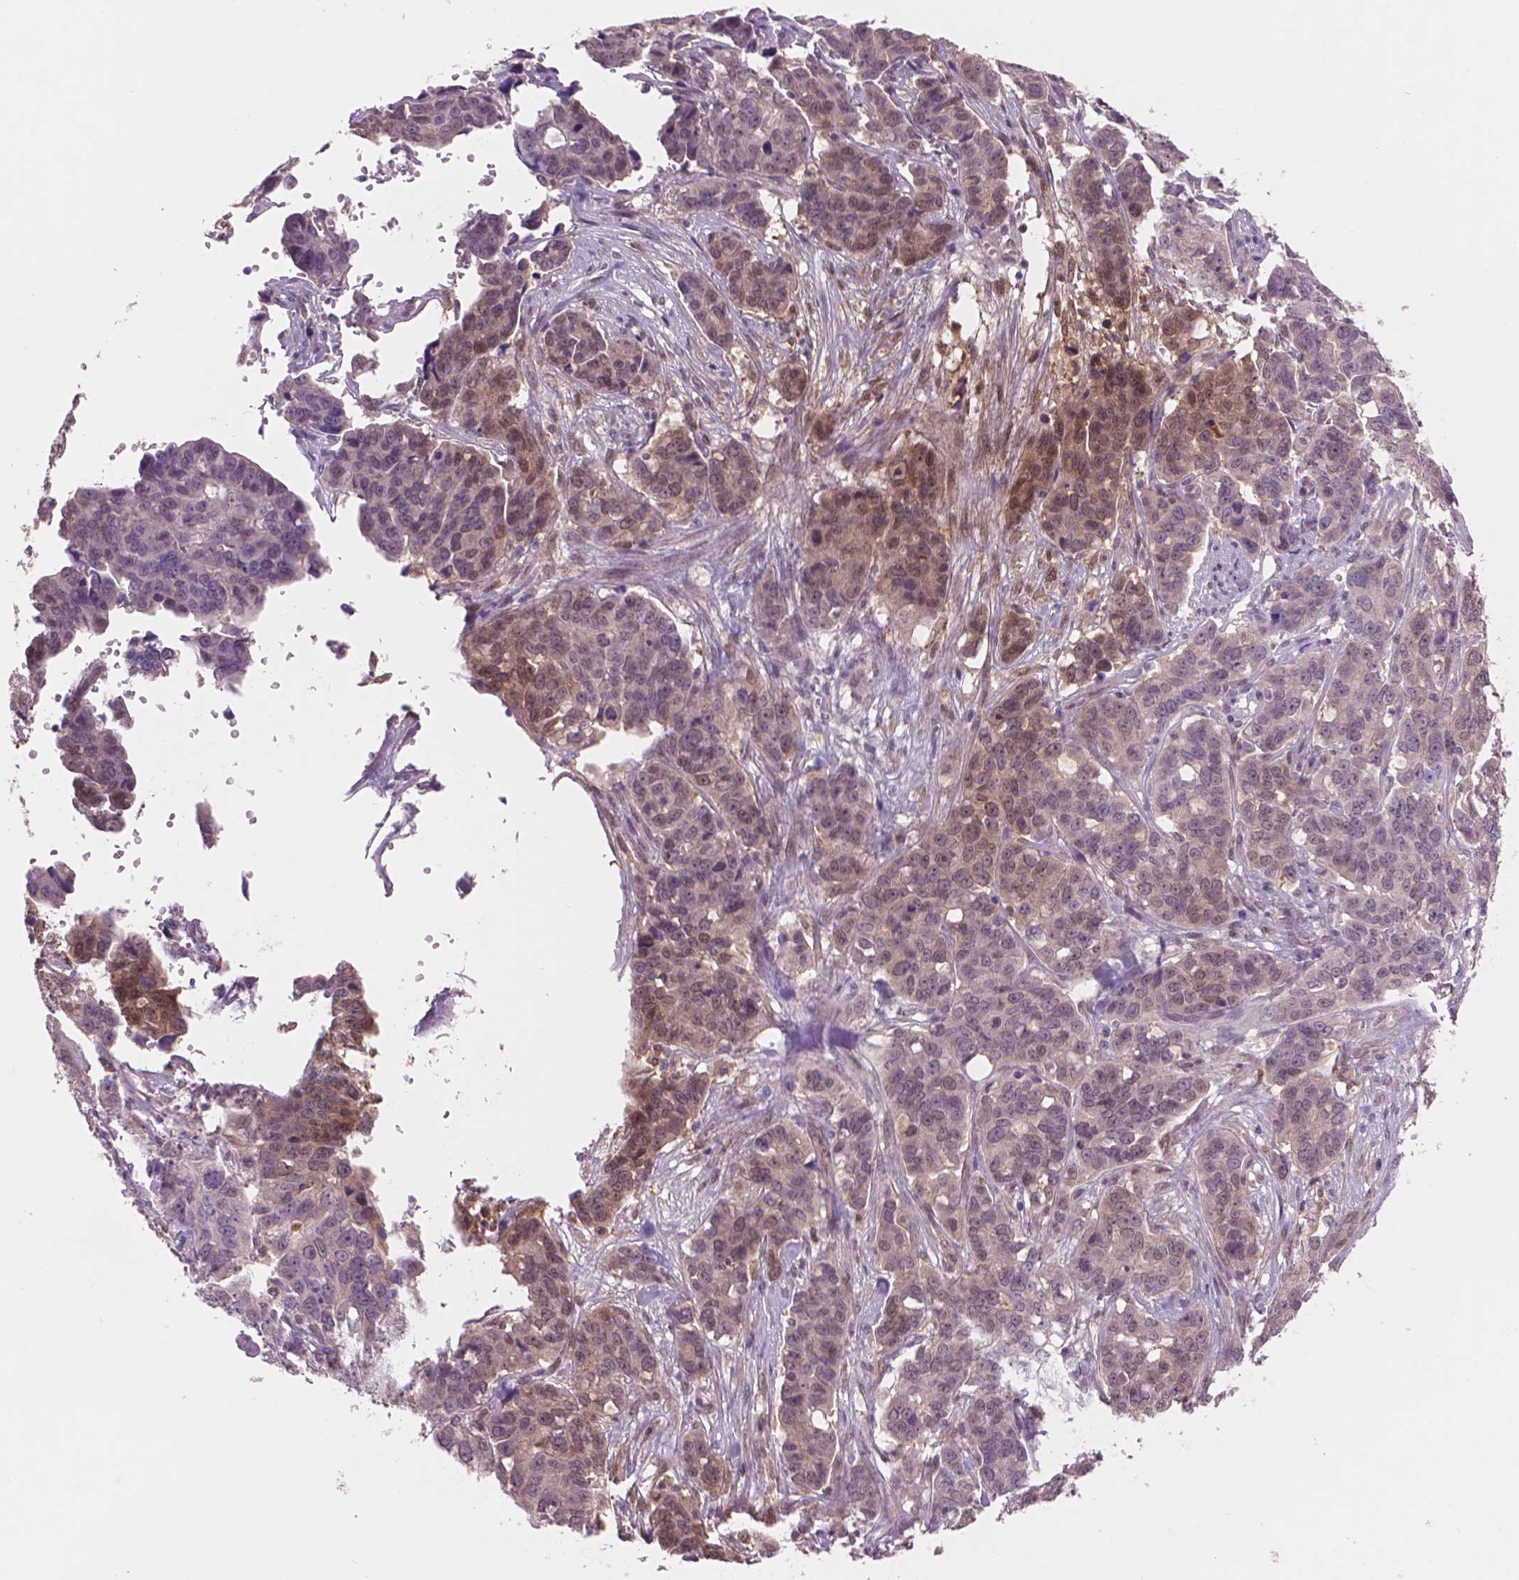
{"staining": {"intensity": "negative", "quantity": "none", "location": "none"}, "tissue": "ovarian cancer", "cell_type": "Tumor cells", "image_type": "cancer", "snomed": [{"axis": "morphology", "description": "Carcinoma, endometroid"}, {"axis": "topography", "description": "Ovary"}], "caption": "The immunohistochemistry image has no significant expression in tumor cells of ovarian cancer (endometroid carcinoma) tissue.", "gene": "ENO2", "patient": {"sex": "female", "age": 78}}